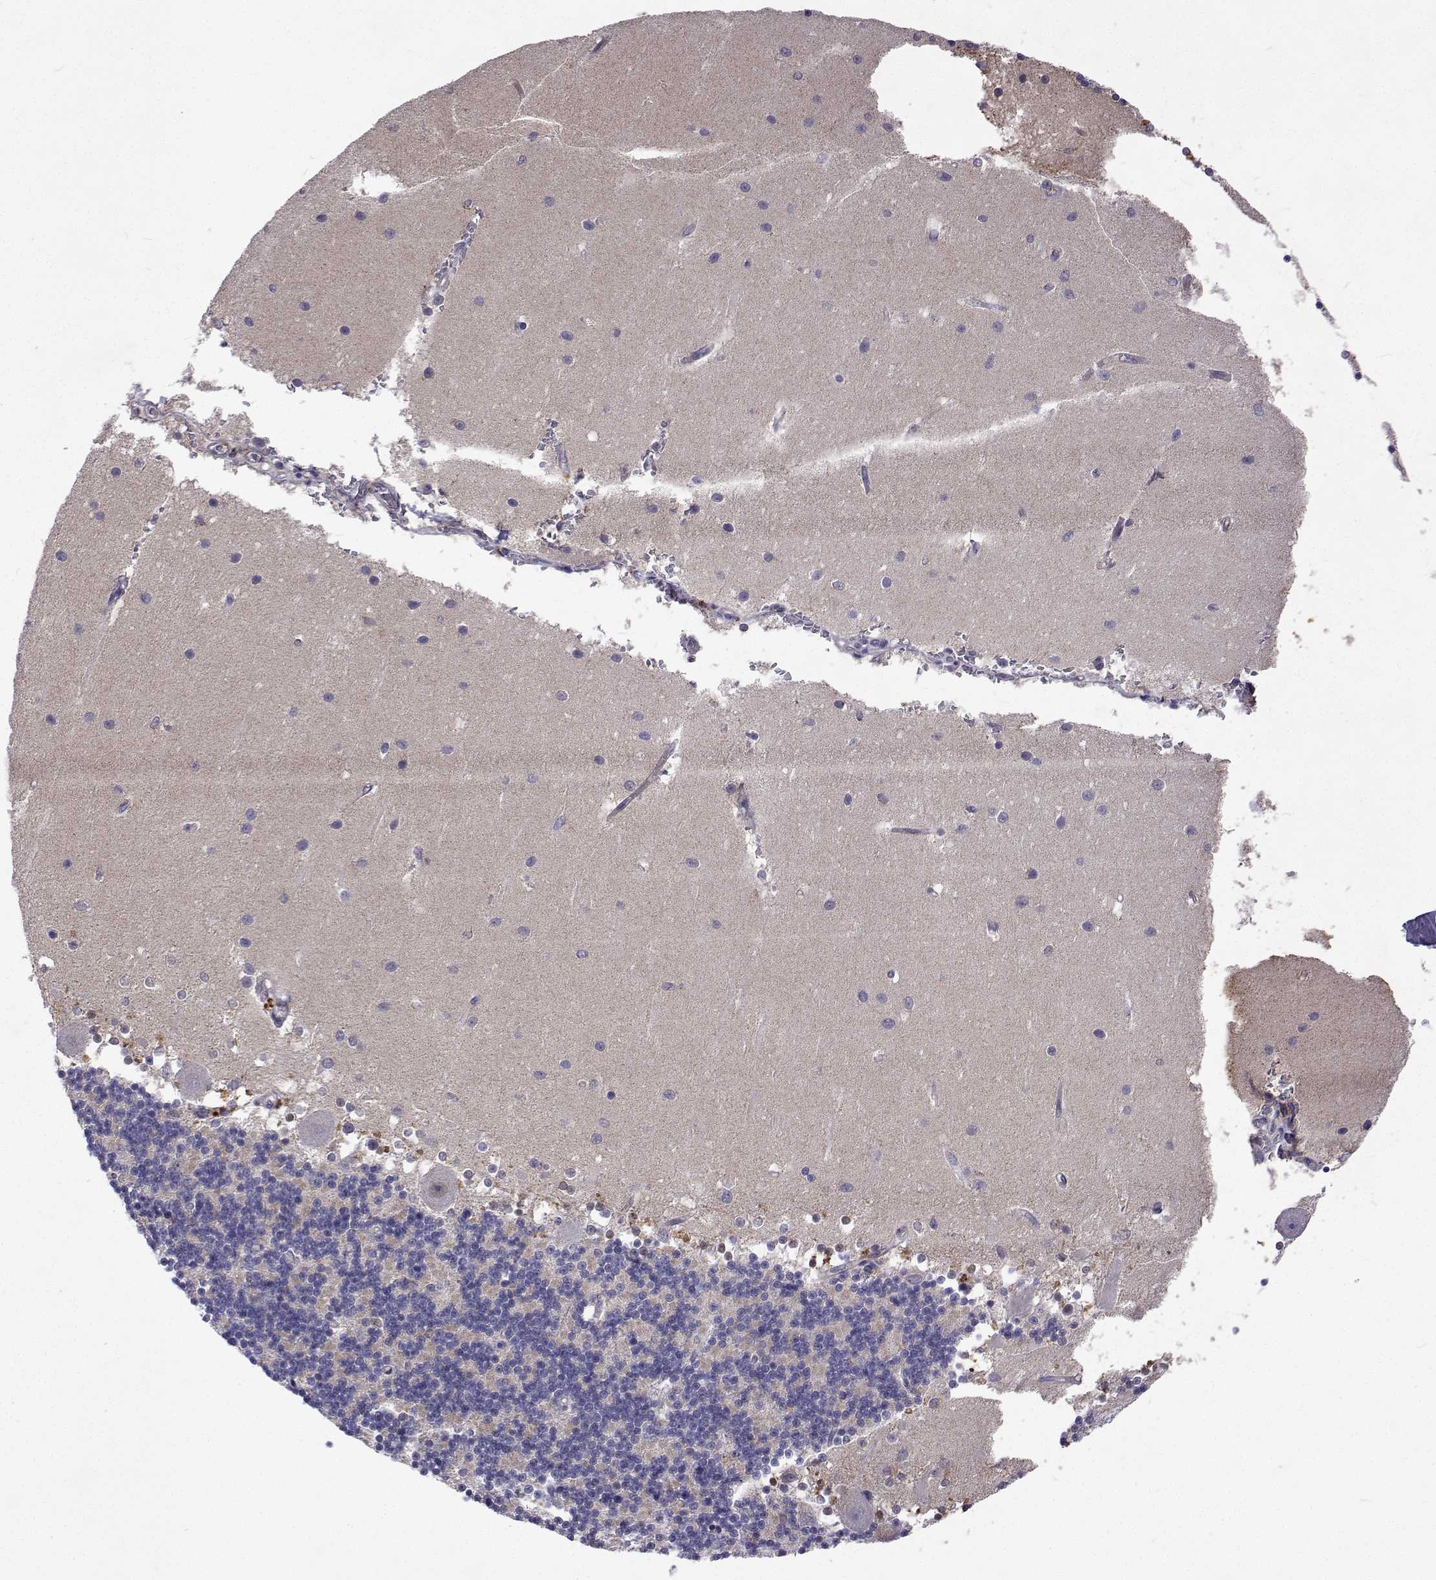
{"staining": {"intensity": "negative", "quantity": "none", "location": "none"}, "tissue": "cerebellum", "cell_type": "Cells in granular layer", "image_type": "normal", "snomed": [{"axis": "morphology", "description": "Normal tissue, NOS"}, {"axis": "topography", "description": "Cerebellum"}], "caption": "The micrograph shows no significant positivity in cells in granular layer of cerebellum.", "gene": "DHTKD1", "patient": {"sex": "male", "age": 54}}